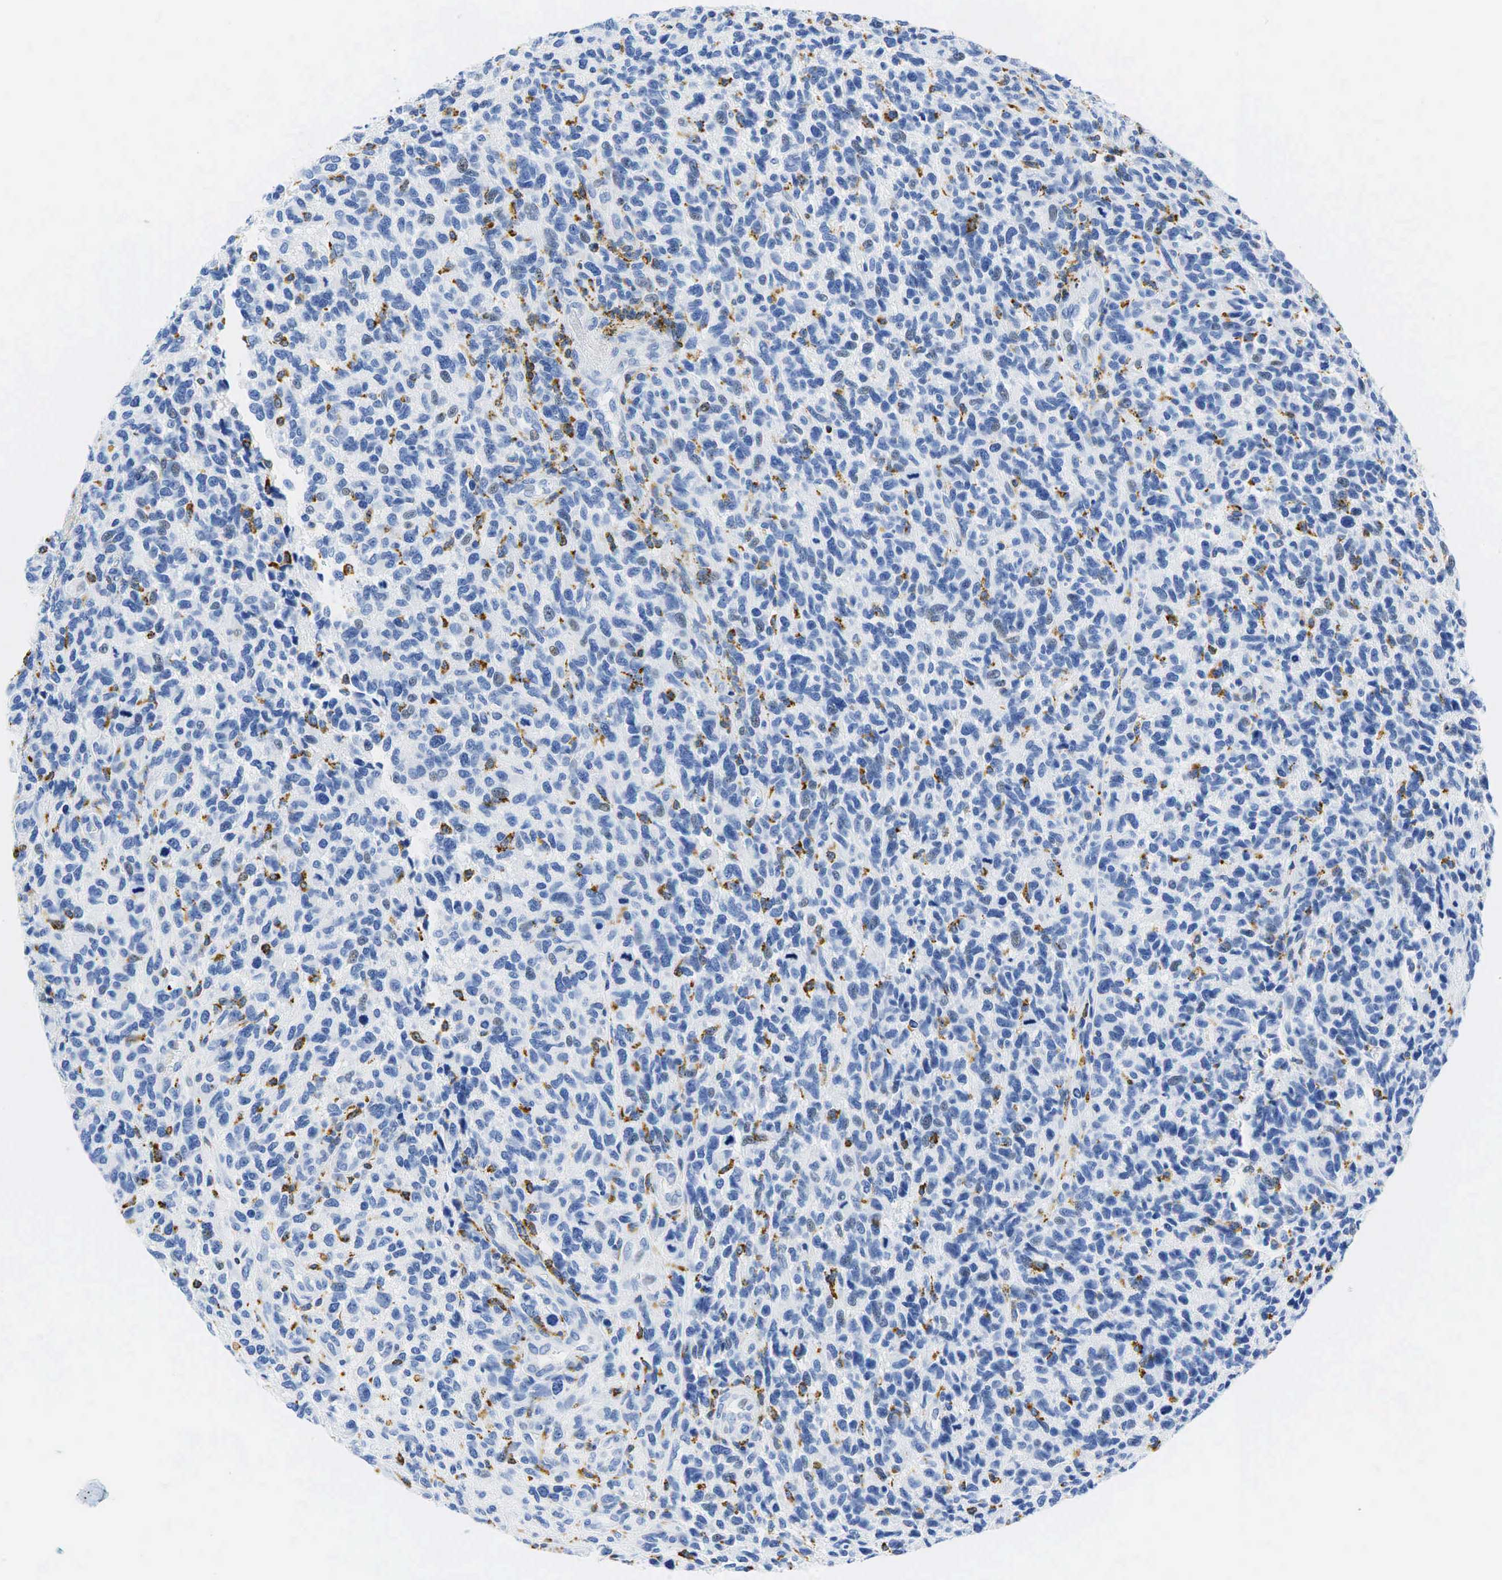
{"staining": {"intensity": "negative", "quantity": "none", "location": "none"}, "tissue": "glioma", "cell_type": "Tumor cells", "image_type": "cancer", "snomed": [{"axis": "morphology", "description": "Glioma, malignant, High grade"}, {"axis": "topography", "description": "Brain"}], "caption": "There is no significant expression in tumor cells of malignant glioma (high-grade).", "gene": "CD68", "patient": {"sex": "male", "age": 77}}